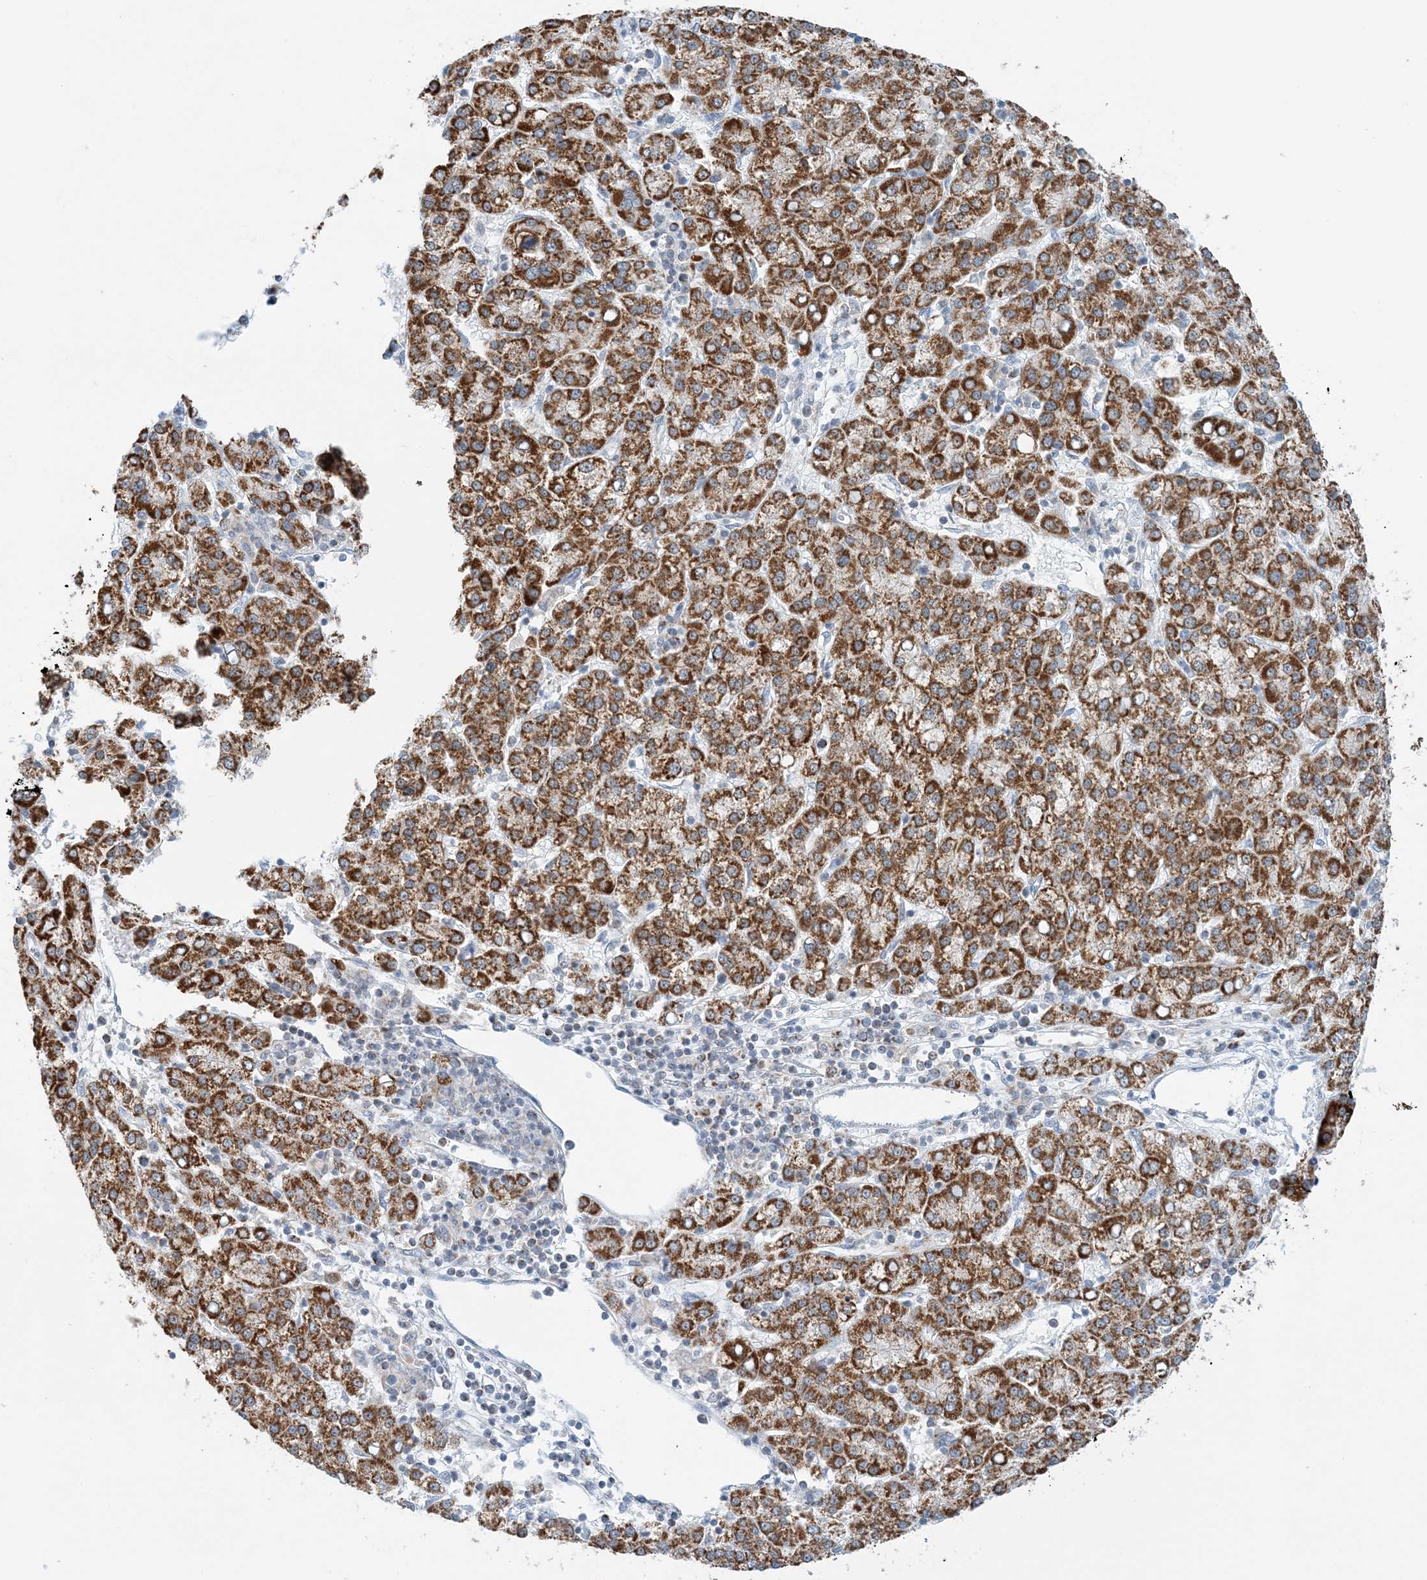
{"staining": {"intensity": "strong", "quantity": ">75%", "location": "cytoplasmic/membranous"}, "tissue": "liver cancer", "cell_type": "Tumor cells", "image_type": "cancer", "snomed": [{"axis": "morphology", "description": "Carcinoma, Hepatocellular, NOS"}, {"axis": "topography", "description": "Liver"}], "caption": "Immunohistochemical staining of human liver cancer (hepatocellular carcinoma) reveals high levels of strong cytoplasmic/membranous positivity in about >75% of tumor cells.", "gene": "BDH1", "patient": {"sex": "female", "age": 58}}